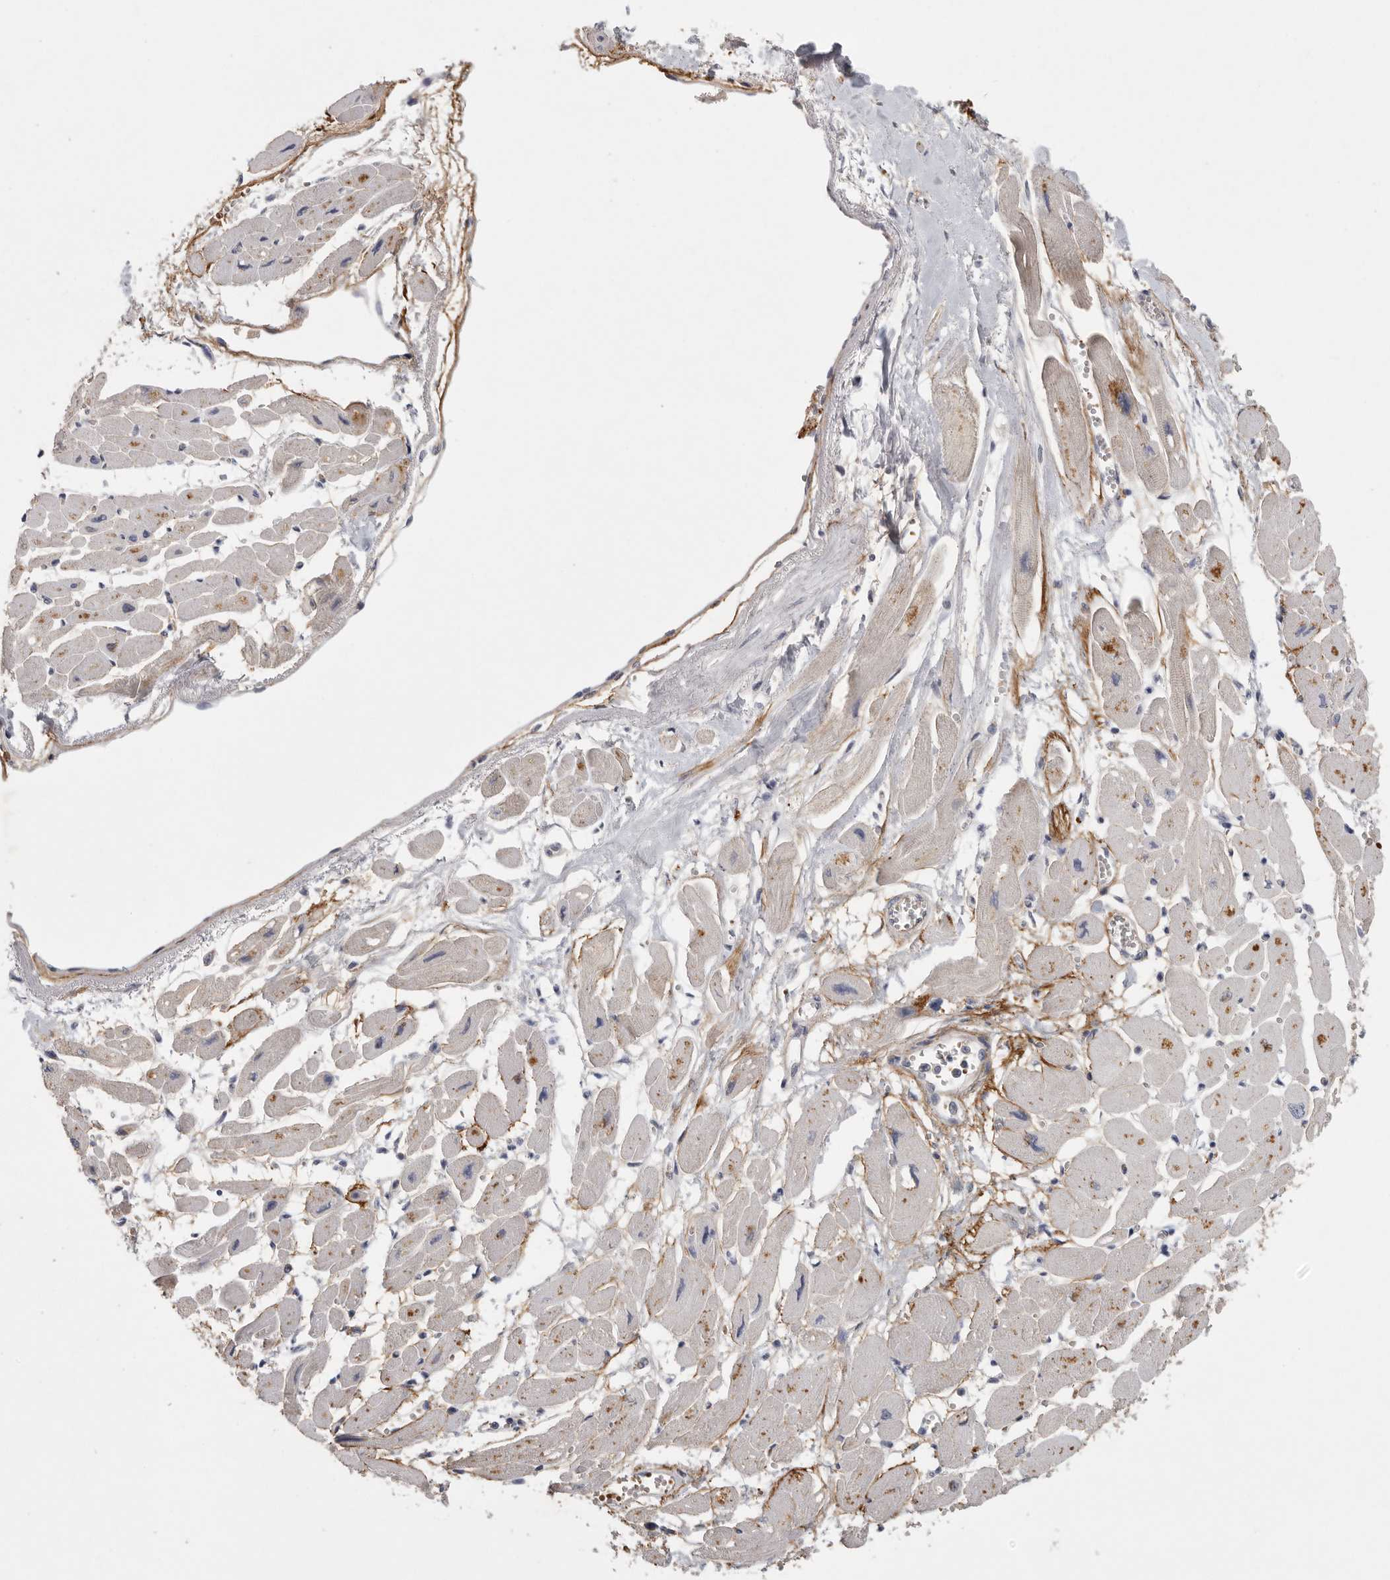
{"staining": {"intensity": "moderate", "quantity": "<25%", "location": "cytoplasmic/membranous"}, "tissue": "heart muscle", "cell_type": "Cardiomyocytes", "image_type": "normal", "snomed": [{"axis": "morphology", "description": "Normal tissue, NOS"}, {"axis": "topography", "description": "Heart"}], "caption": "Moderate cytoplasmic/membranous expression for a protein is appreciated in approximately <25% of cardiomyocytes of benign heart muscle using immunohistochemistry (IHC).", "gene": "CFAP298", "patient": {"sex": "female", "age": 54}}